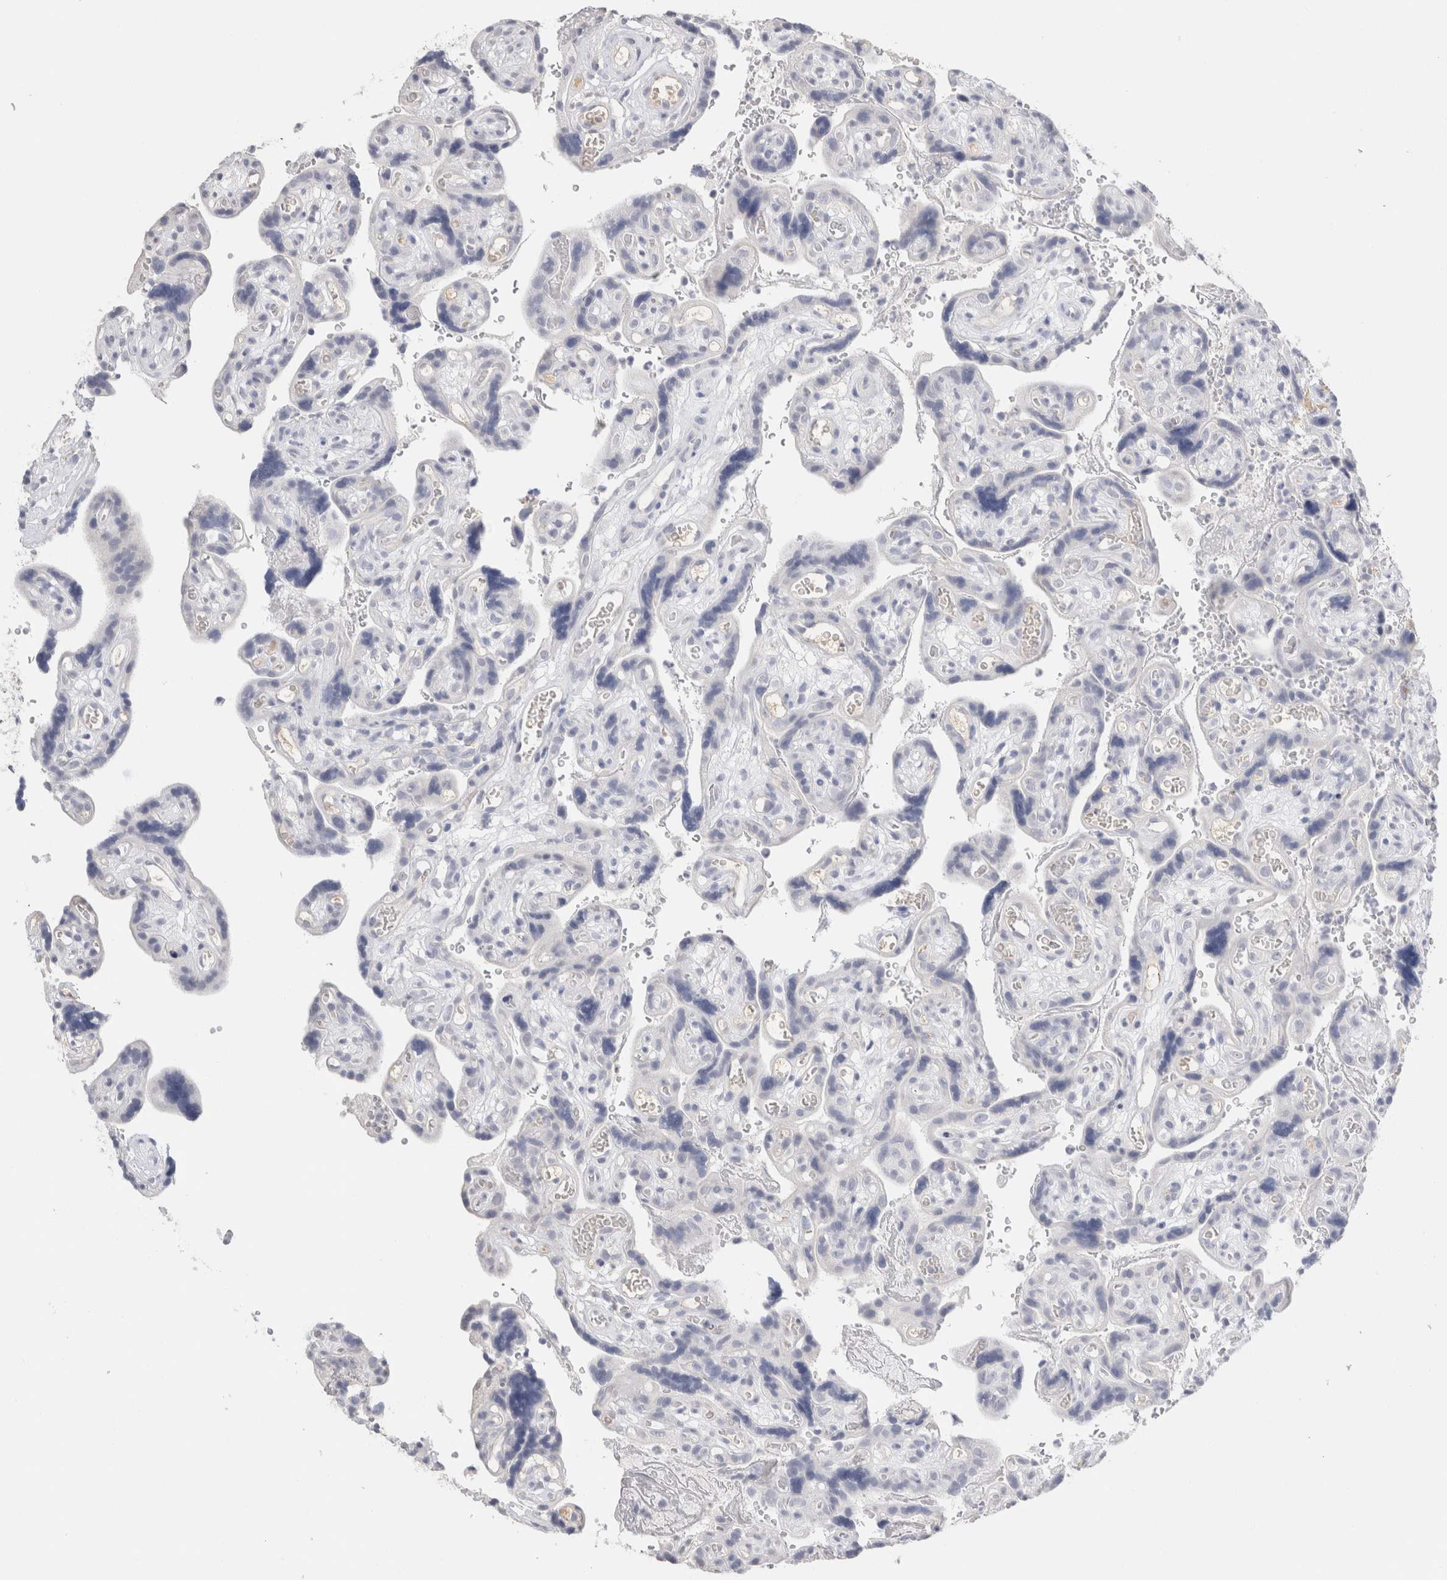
{"staining": {"intensity": "negative", "quantity": "none", "location": "none"}, "tissue": "placenta", "cell_type": "Decidual cells", "image_type": "normal", "snomed": [{"axis": "morphology", "description": "Normal tissue, NOS"}, {"axis": "topography", "description": "Placenta"}], "caption": "DAB (3,3'-diaminobenzidine) immunohistochemical staining of normal human placenta exhibits no significant positivity in decidual cells.", "gene": "LAMP3", "patient": {"sex": "female", "age": 30}}